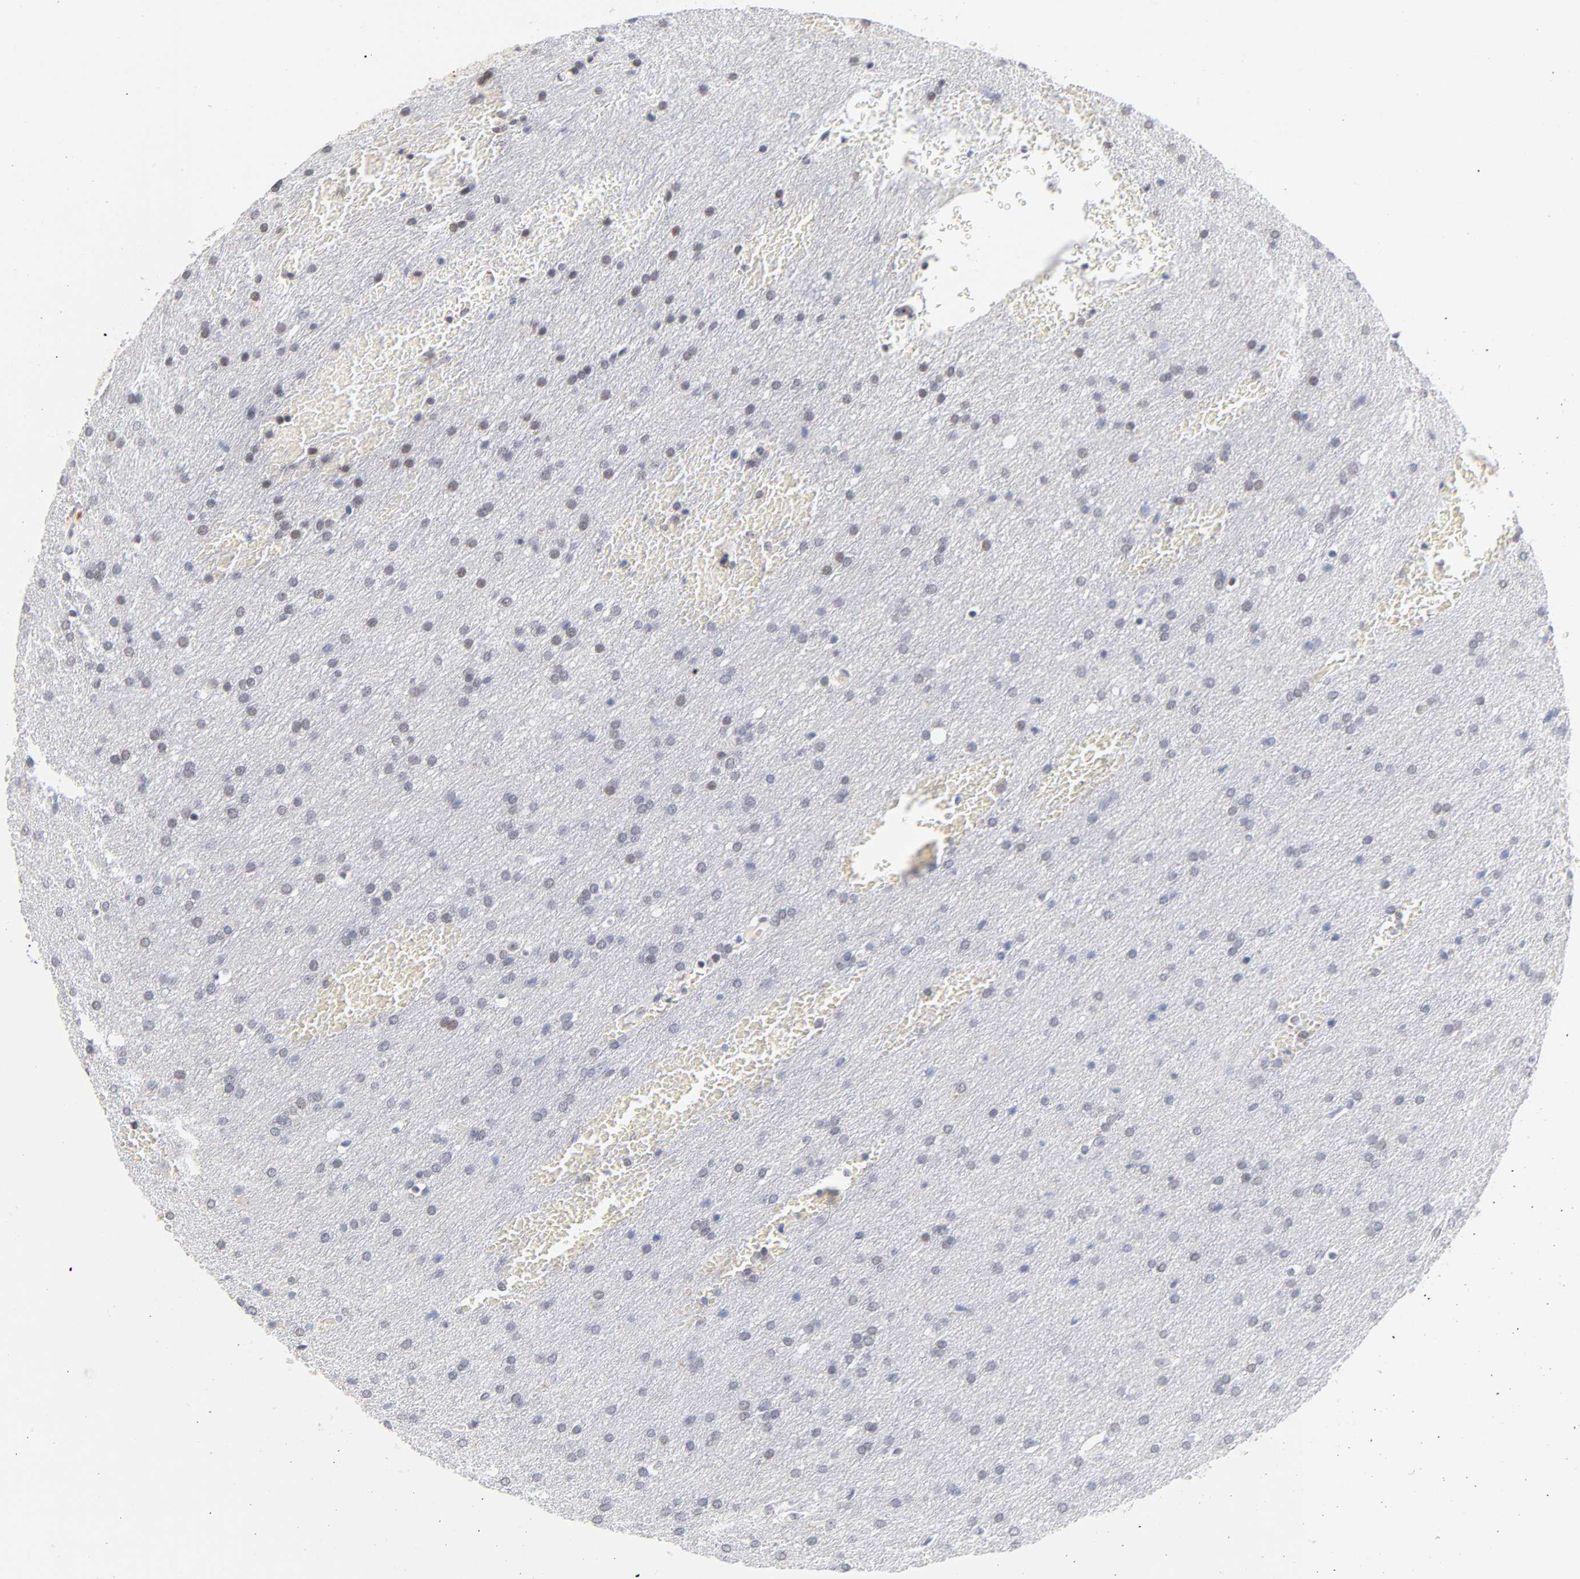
{"staining": {"intensity": "weak", "quantity": "25%-75%", "location": "nuclear"}, "tissue": "glioma", "cell_type": "Tumor cells", "image_type": "cancer", "snomed": [{"axis": "morphology", "description": "Glioma, malignant, Low grade"}, {"axis": "topography", "description": "Brain"}], "caption": "Glioma tissue reveals weak nuclear expression in approximately 25%-75% of tumor cells, visualized by immunohistochemistry.", "gene": "ORC2", "patient": {"sex": "female", "age": 32}}